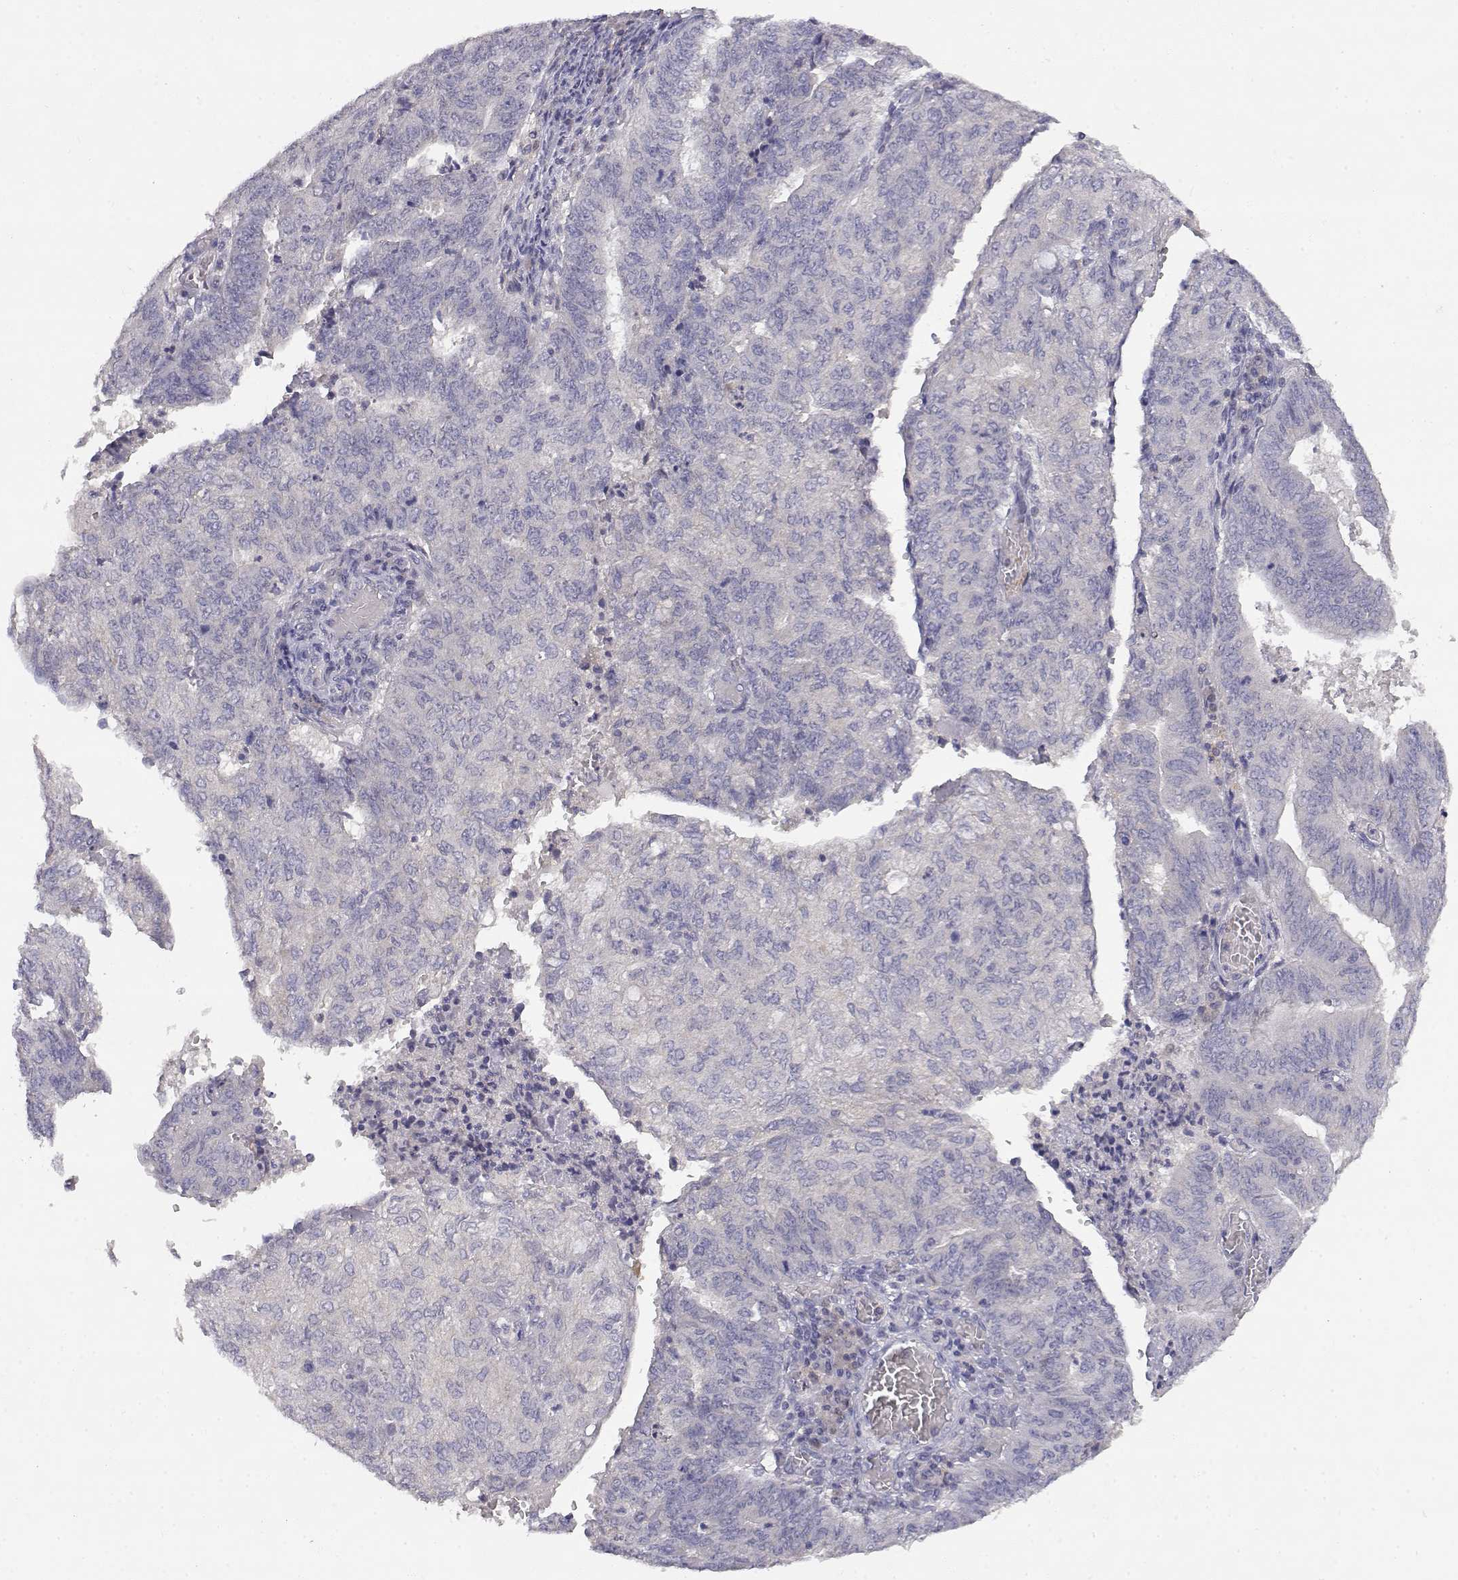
{"staining": {"intensity": "negative", "quantity": "none", "location": "none"}, "tissue": "endometrial cancer", "cell_type": "Tumor cells", "image_type": "cancer", "snomed": [{"axis": "morphology", "description": "Adenocarcinoma, NOS"}, {"axis": "topography", "description": "Endometrium"}], "caption": "Immunohistochemical staining of human endometrial cancer (adenocarcinoma) reveals no significant positivity in tumor cells.", "gene": "ADA", "patient": {"sex": "female", "age": 82}}